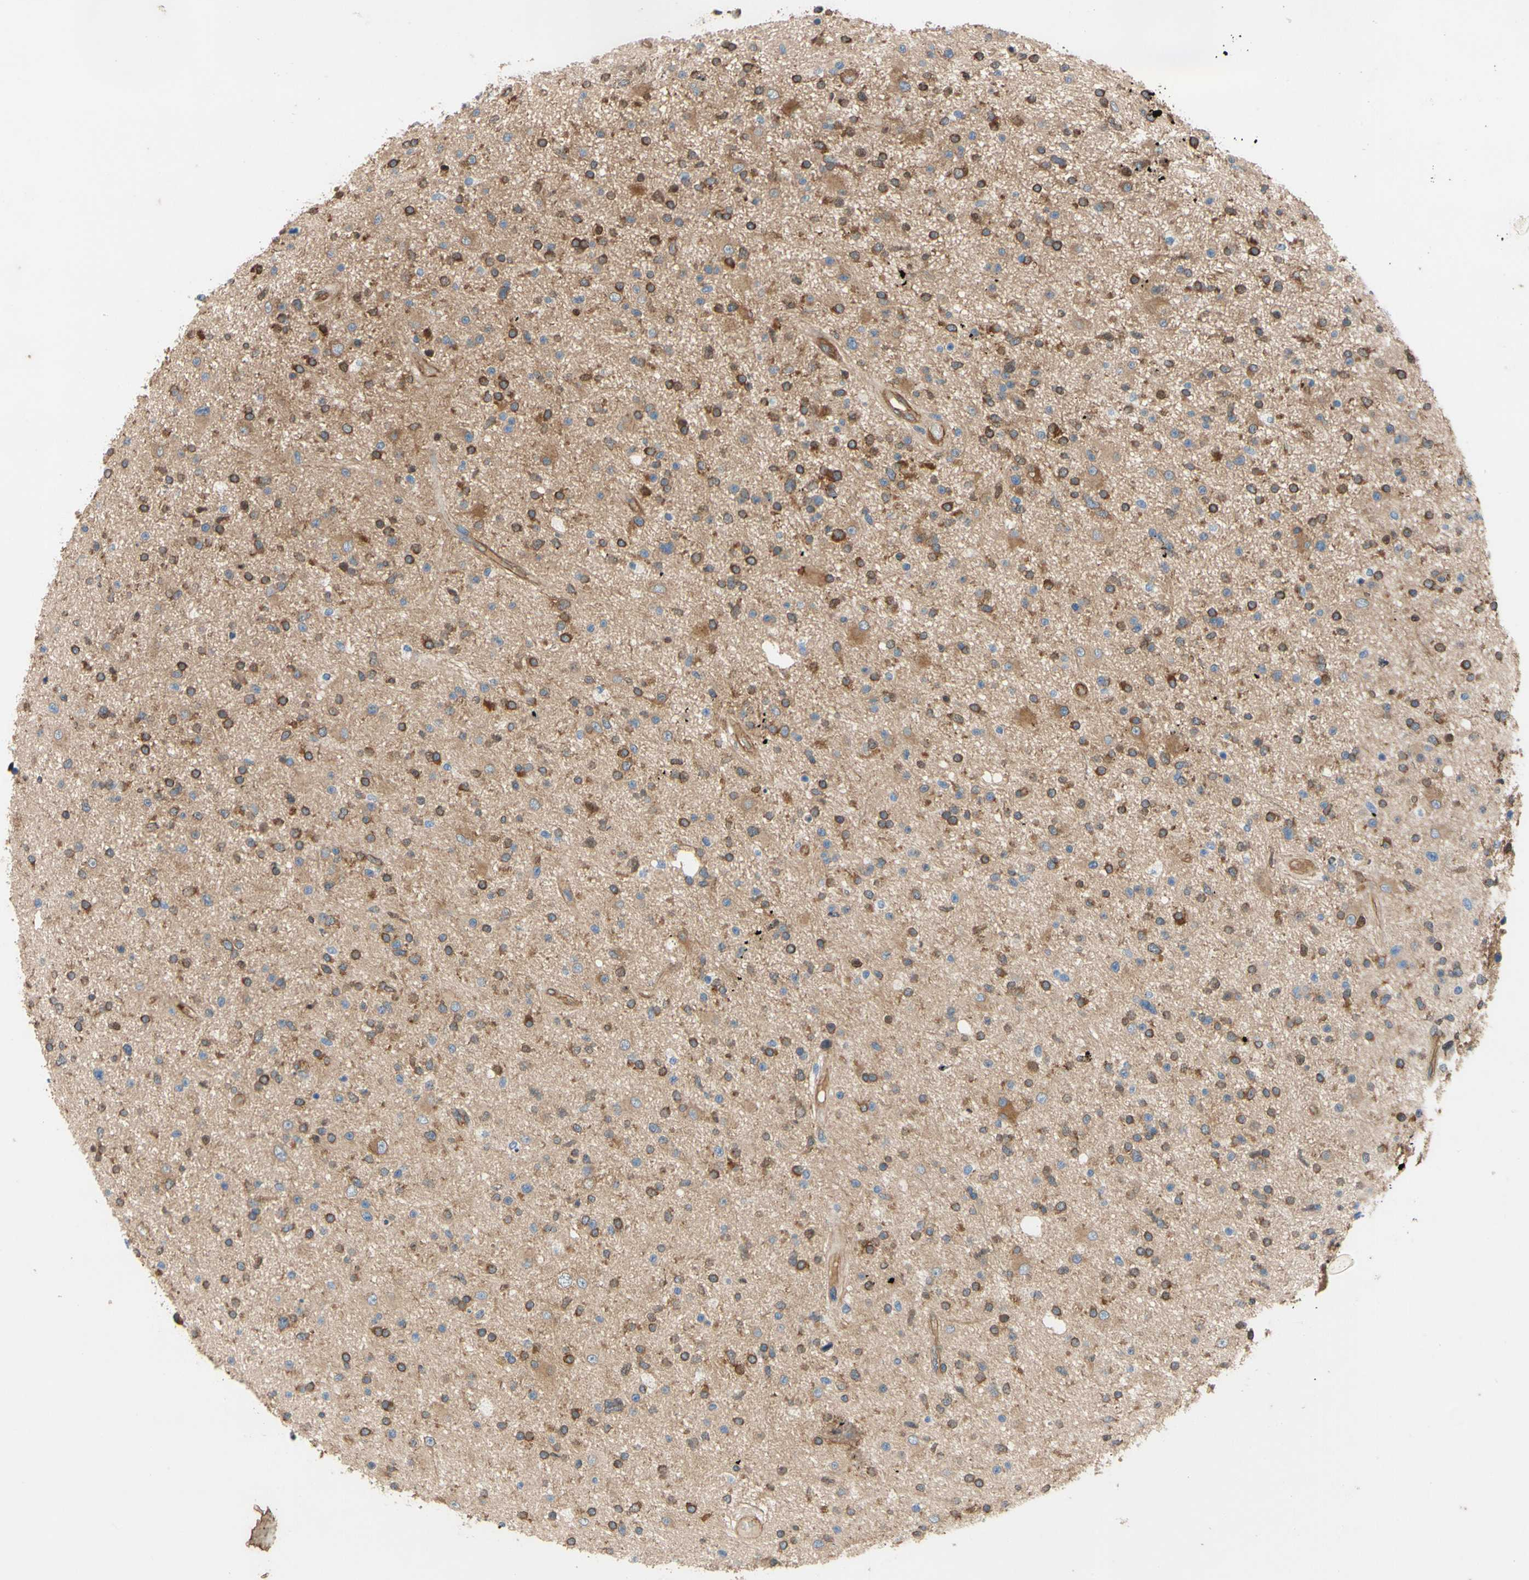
{"staining": {"intensity": "moderate", "quantity": "25%-75%", "location": "cytoplasmic/membranous"}, "tissue": "glioma", "cell_type": "Tumor cells", "image_type": "cancer", "snomed": [{"axis": "morphology", "description": "Glioma, malignant, High grade"}, {"axis": "topography", "description": "Brain"}], "caption": "Malignant glioma (high-grade) stained with a brown dye shows moderate cytoplasmic/membranous positive staining in about 25%-75% of tumor cells.", "gene": "CTTNBP2", "patient": {"sex": "male", "age": 33}}